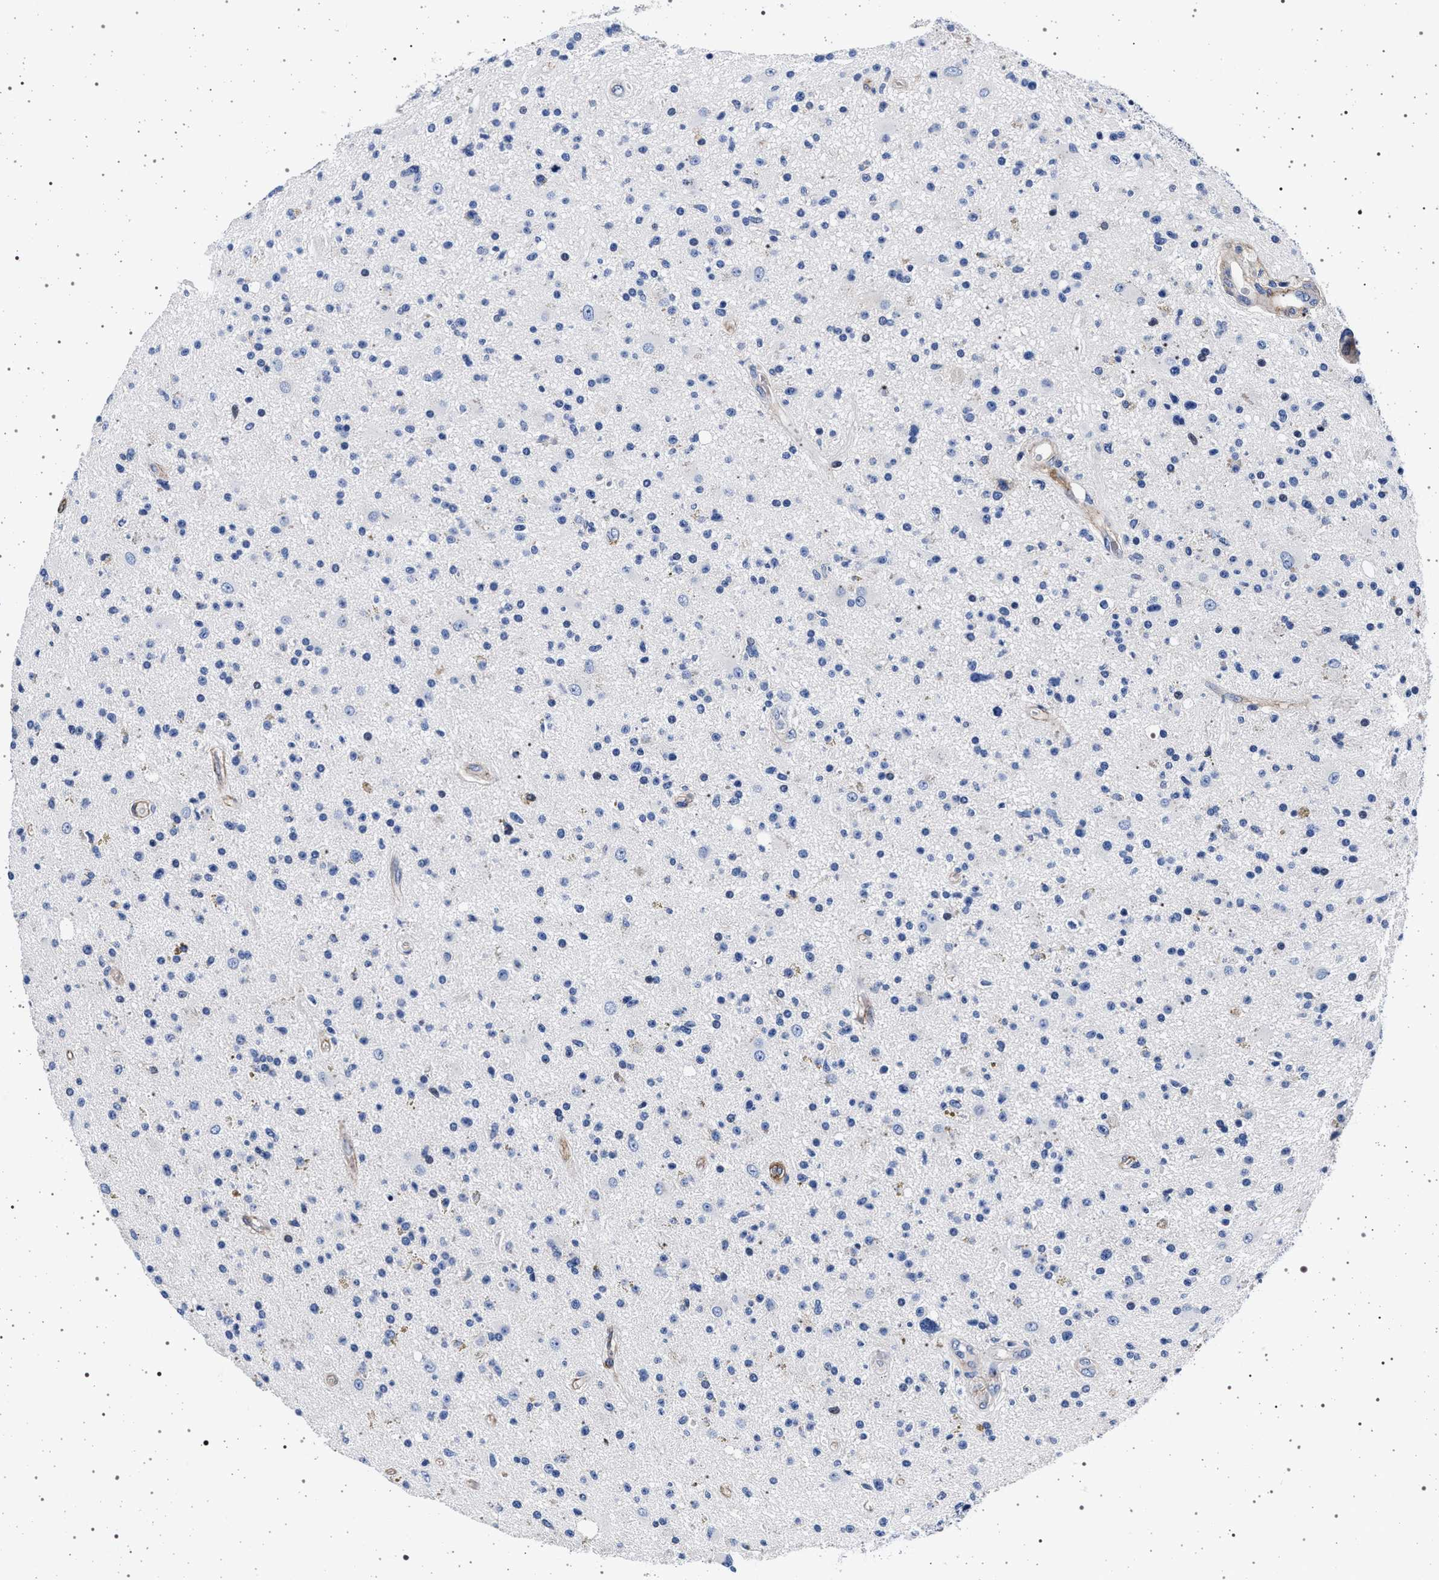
{"staining": {"intensity": "negative", "quantity": "none", "location": "none"}, "tissue": "glioma", "cell_type": "Tumor cells", "image_type": "cancer", "snomed": [{"axis": "morphology", "description": "Glioma, malignant, High grade"}, {"axis": "topography", "description": "Brain"}], "caption": "Immunohistochemical staining of human glioma demonstrates no significant positivity in tumor cells.", "gene": "SLC9A1", "patient": {"sex": "male", "age": 33}}